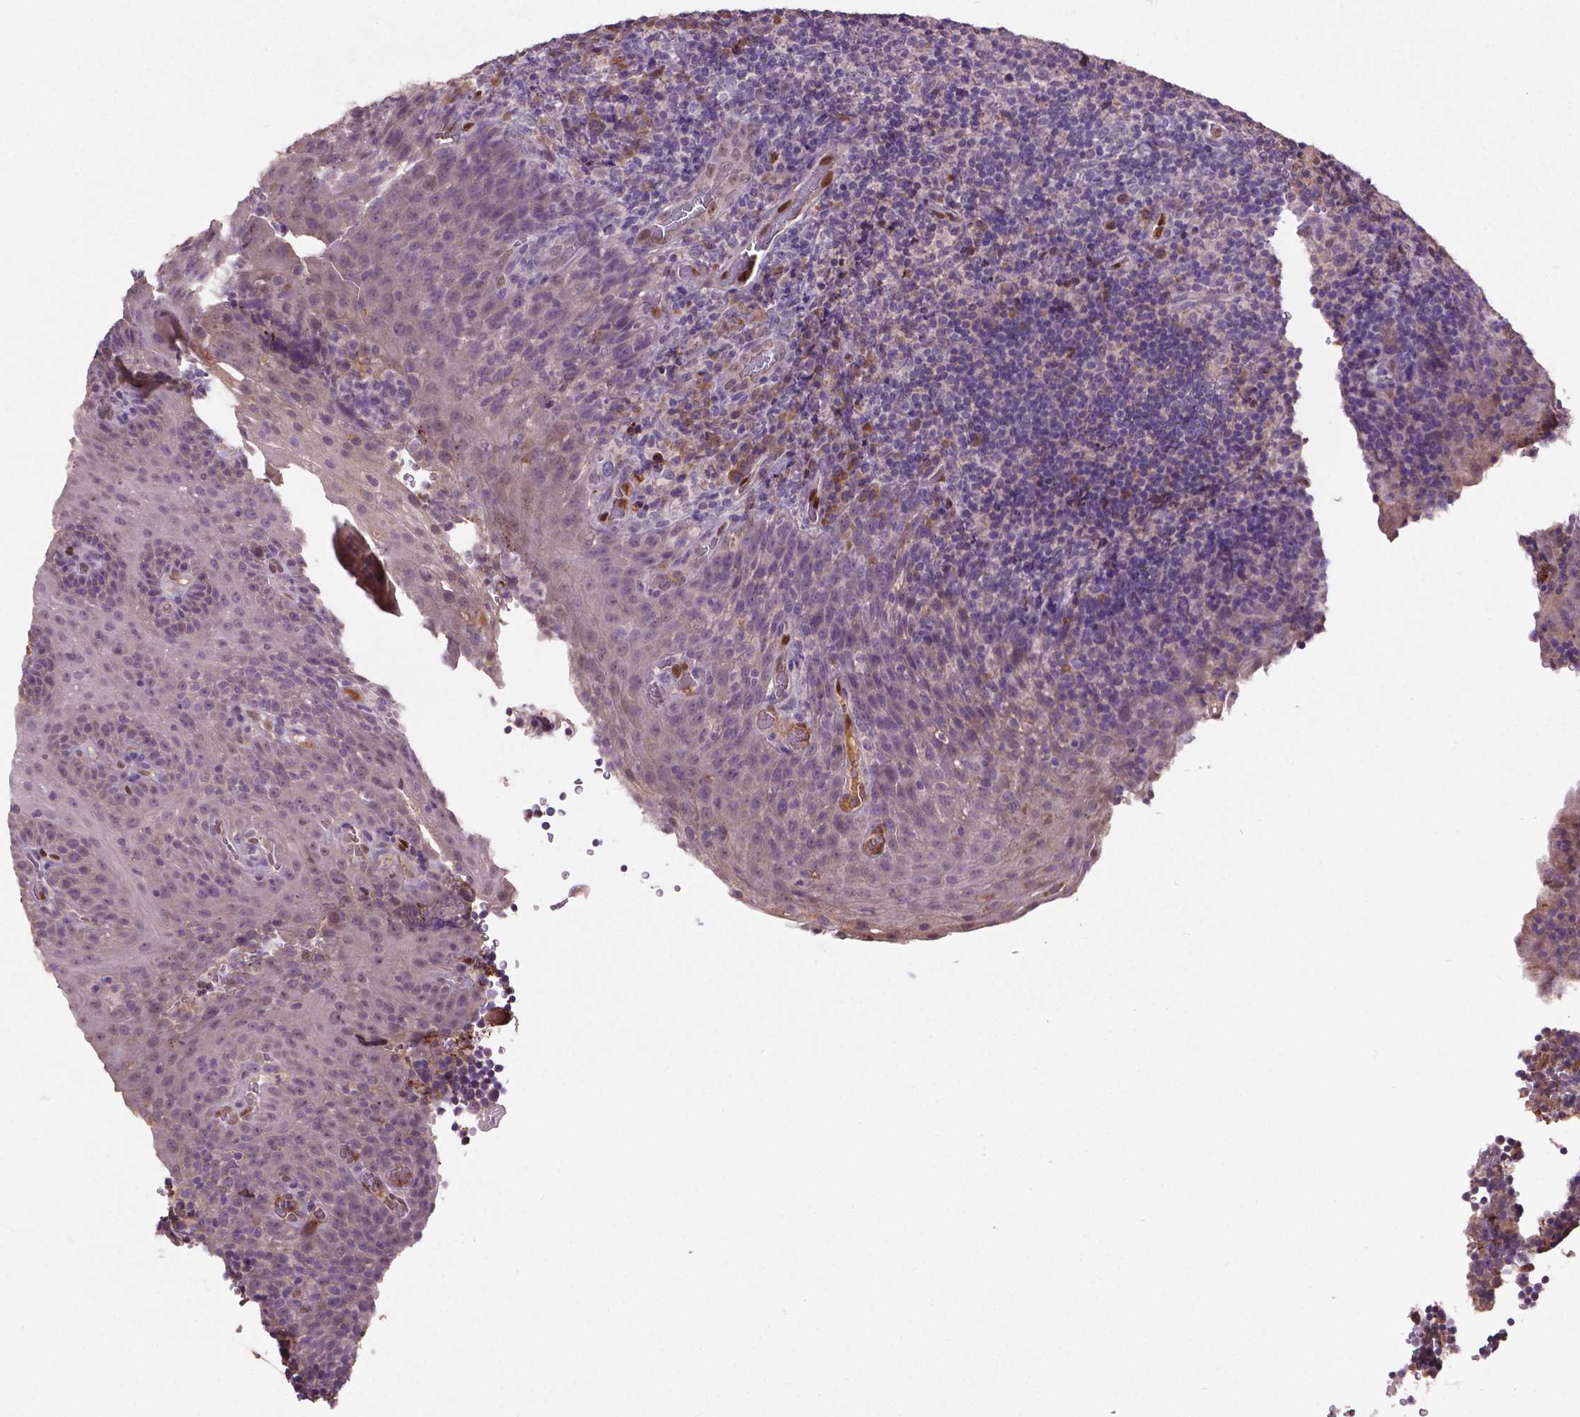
{"staining": {"intensity": "negative", "quantity": "none", "location": "none"}, "tissue": "tonsil", "cell_type": "Germinal center cells", "image_type": "normal", "snomed": [{"axis": "morphology", "description": "Normal tissue, NOS"}, {"axis": "topography", "description": "Tonsil"}], "caption": "This is a image of IHC staining of normal tonsil, which shows no positivity in germinal center cells. (DAB IHC visualized using brightfield microscopy, high magnification).", "gene": "SOX17", "patient": {"sex": "male", "age": 17}}